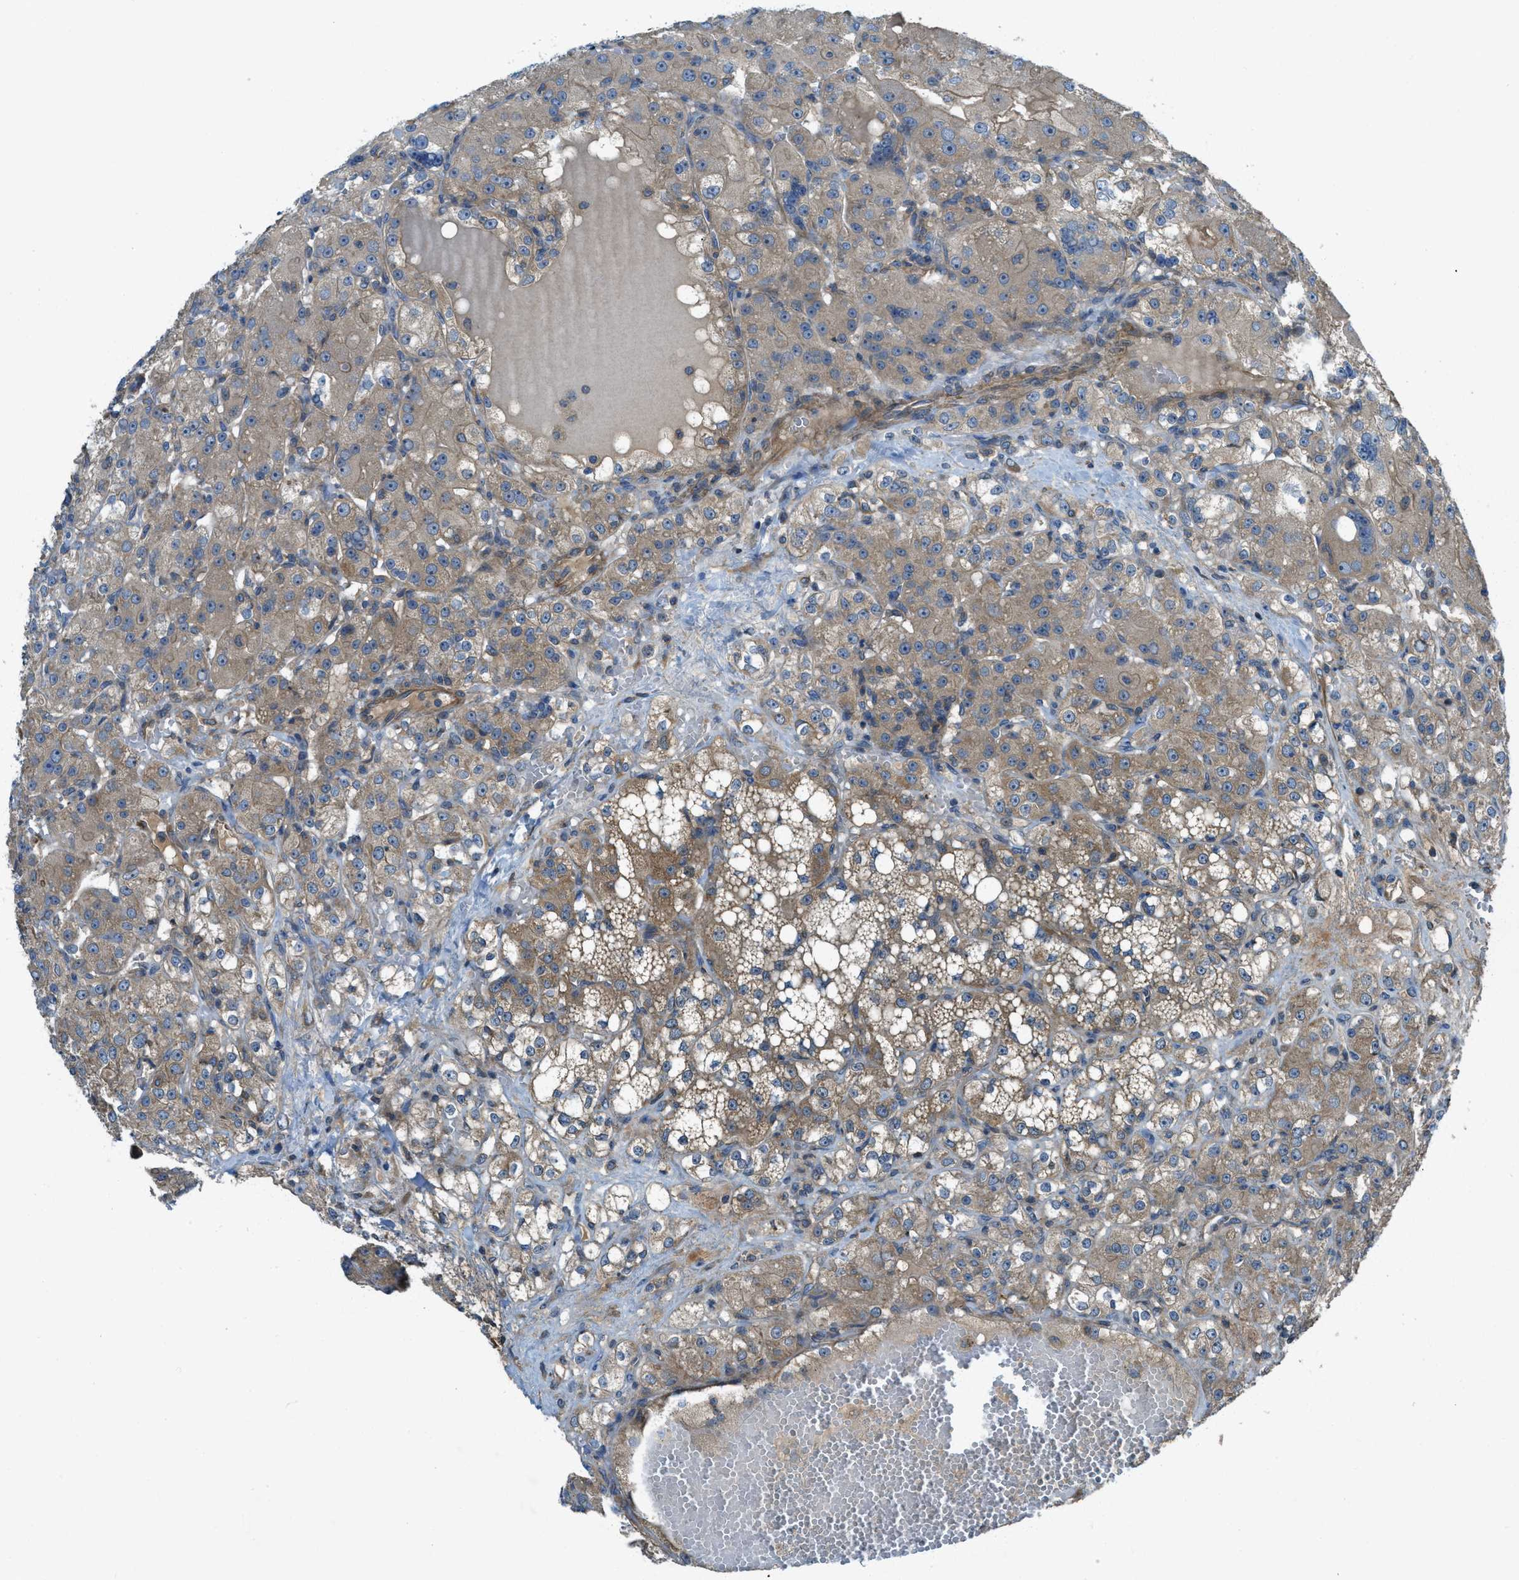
{"staining": {"intensity": "moderate", "quantity": ">75%", "location": "cytoplasmic/membranous"}, "tissue": "renal cancer", "cell_type": "Tumor cells", "image_type": "cancer", "snomed": [{"axis": "morphology", "description": "Normal tissue, NOS"}, {"axis": "morphology", "description": "Adenocarcinoma, NOS"}, {"axis": "topography", "description": "Kidney"}], "caption": "IHC (DAB (3,3'-diaminobenzidine)) staining of renal cancer (adenocarcinoma) reveals moderate cytoplasmic/membranous protein expression in approximately >75% of tumor cells.", "gene": "VEZT", "patient": {"sex": "male", "age": 61}}